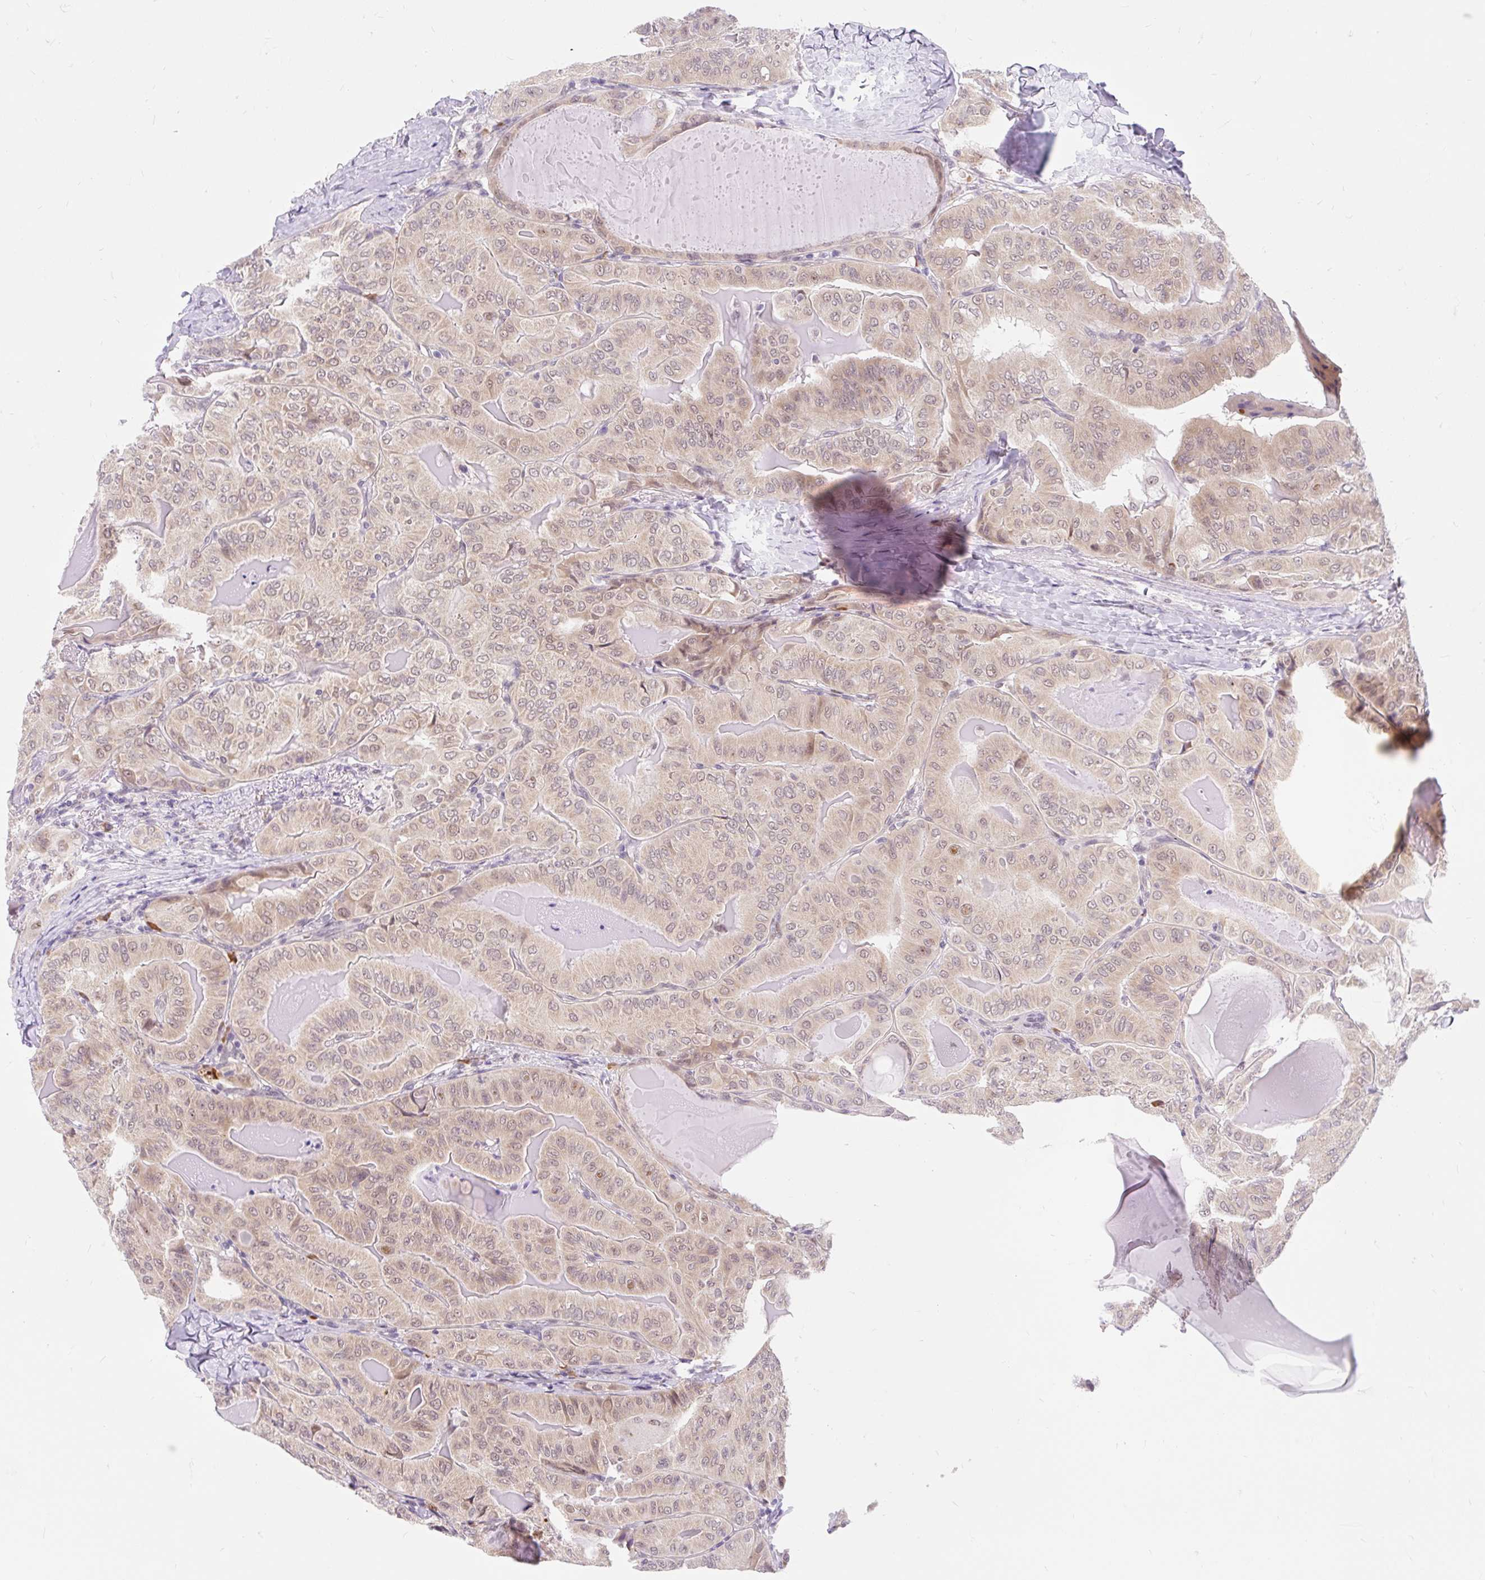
{"staining": {"intensity": "weak", "quantity": ">75%", "location": "cytoplasmic/membranous"}, "tissue": "thyroid cancer", "cell_type": "Tumor cells", "image_type": "cancer", "snomed": [{"axis": "morphology", "description": "Papillary adenocarcinoma, NOS"}, {"axis": "topography", "description": "Thyroid gland"}], "caption": "Immunohistochemistry histopathology image of neoplastic tissue: thyroid cancer (papillary adenocarcinoma) stained using immunohistochemistry reveals low levels of weak protein expression localized specifically in the cytoplasmic/membranous of tumor cells, appearing as a cytoplasmic/membranous brown color.", "gene": "SRSF10", "patient": {"sex": "female", "age": 68}}